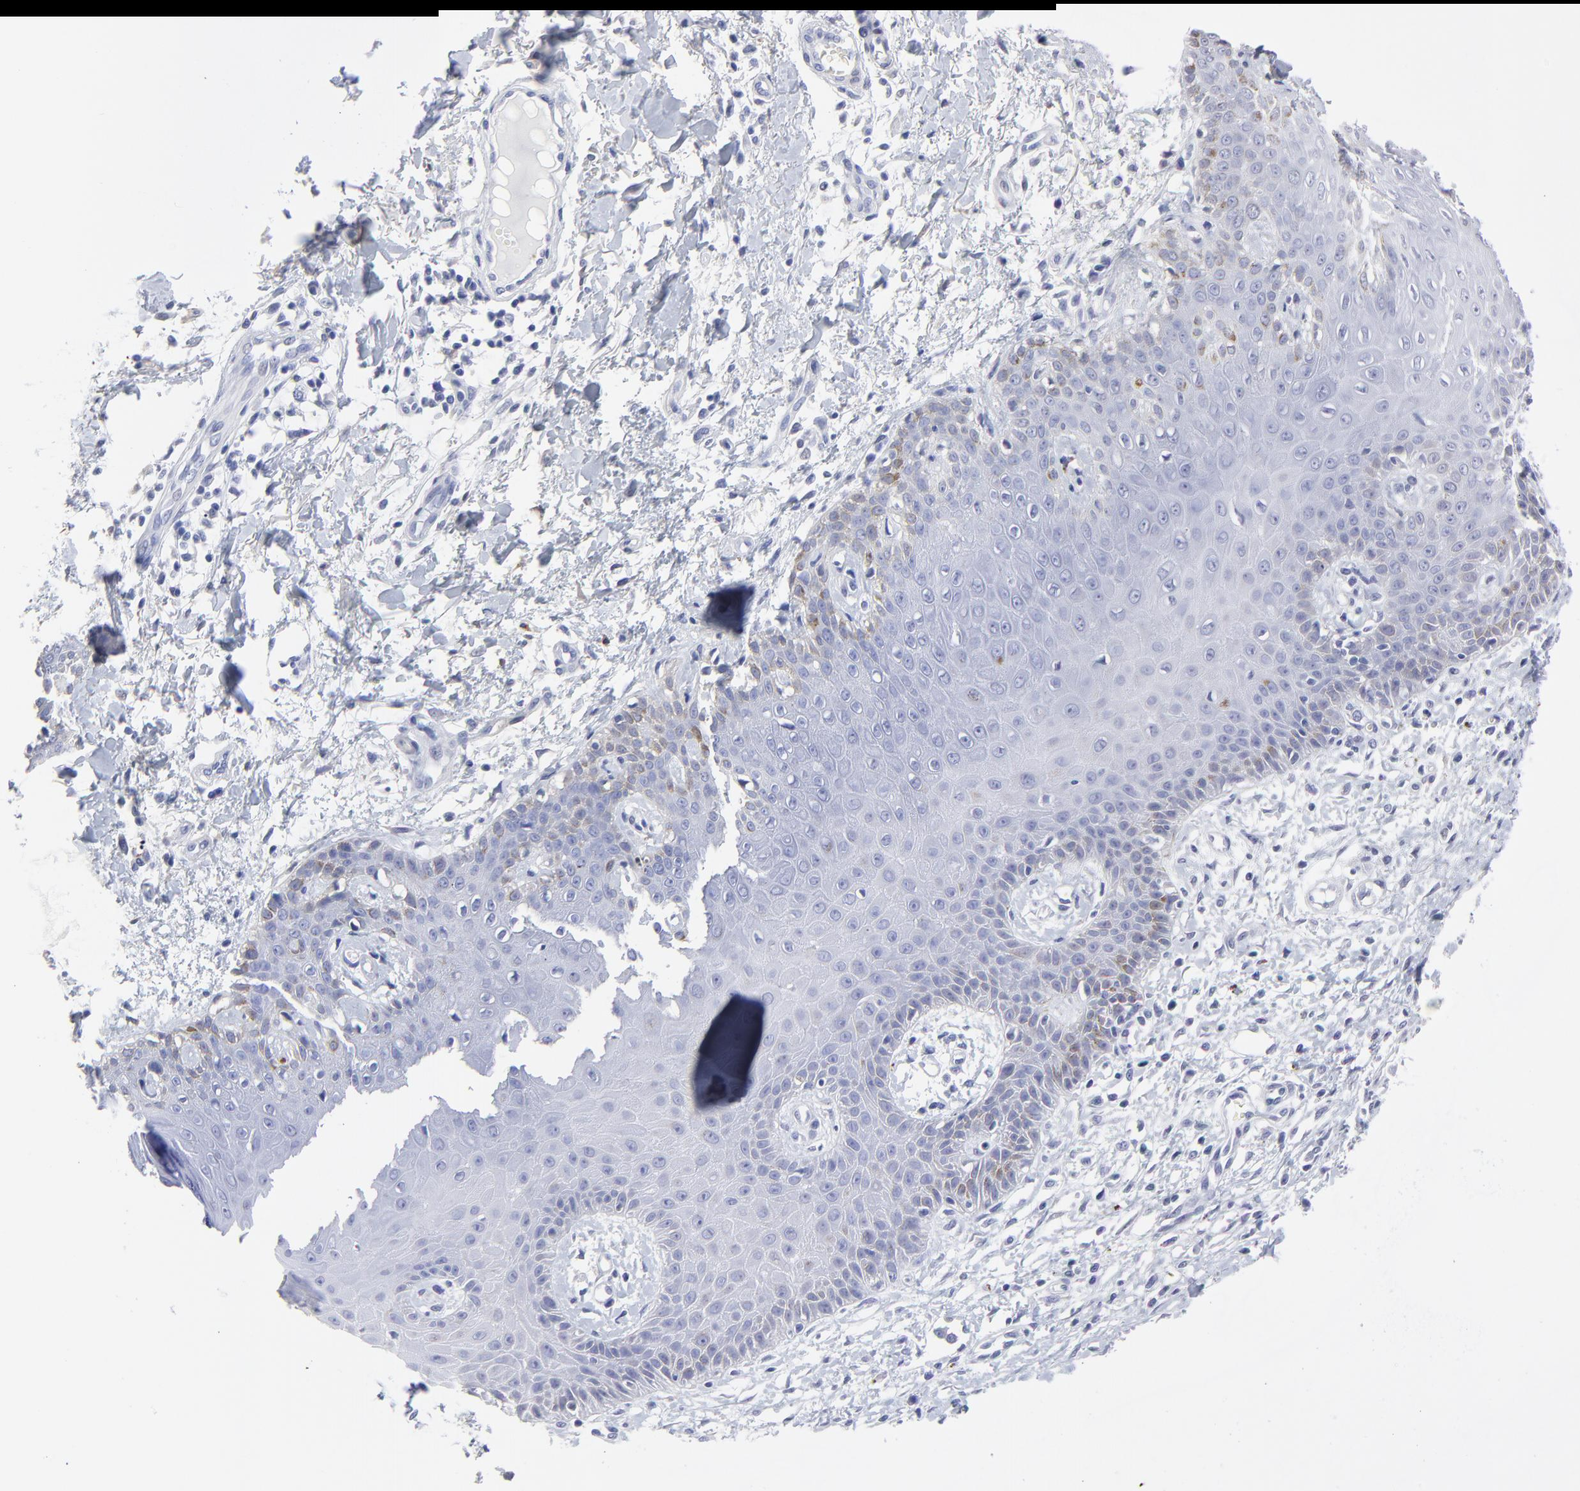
{"staining": {"intensity": "negative", "quantity": "none", "location": "none"}, "tissue": "skin cancer", "cell_type": "Tumor cells", "image_type": "cancer", "snomed": [{"axis": "morphology", "description": "Basal cell carcinoma"}, {"axis": "topography", "description": "Skin"}], "caption": "IHC photomicrograph of skin basal cell carcinoma stained for a protein (brown), which exhibits no positivity in tumor cells.", "gene": "SMARCA1", "patient": {"sex": "male", "age": 67}}